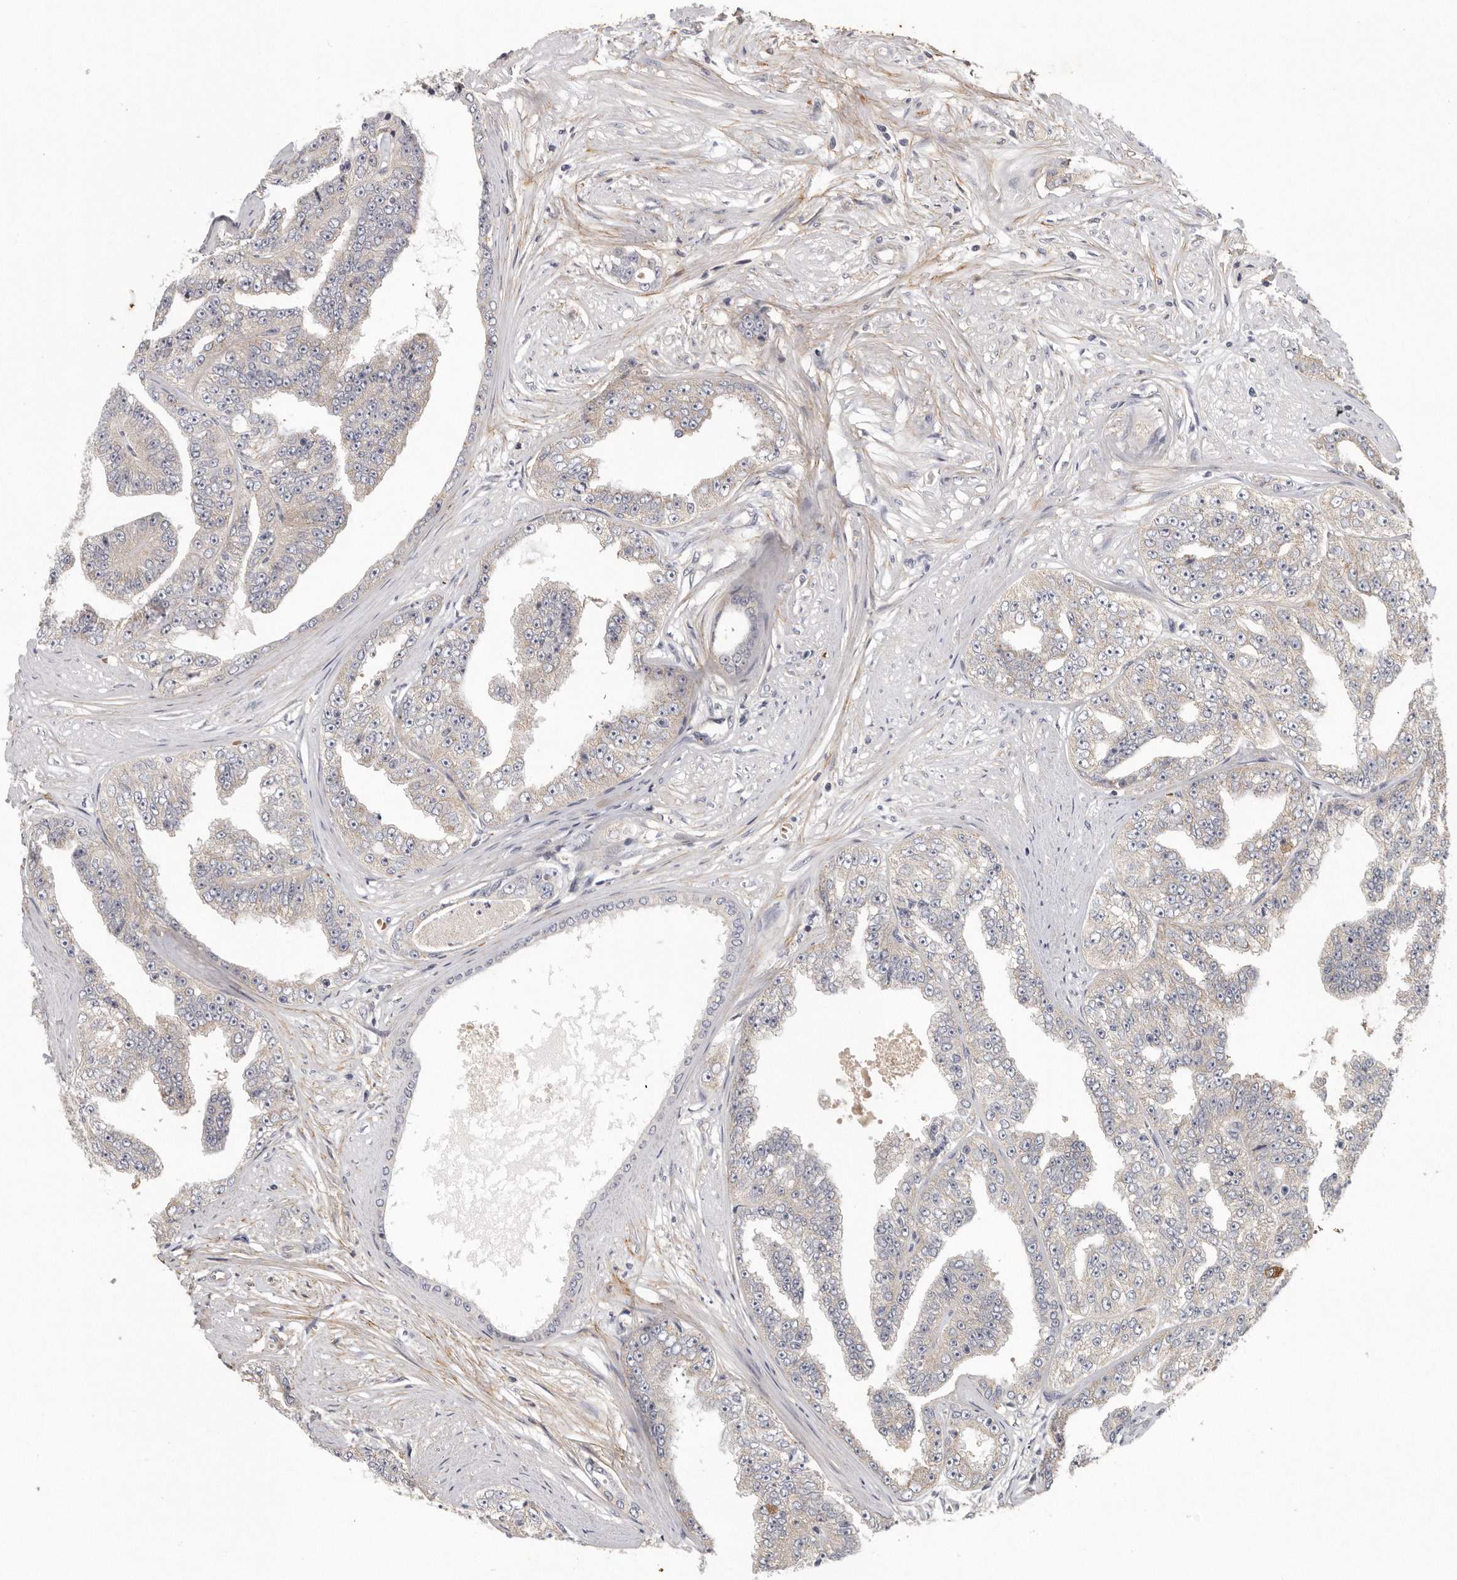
{"staining": {"intensity": "negative", "quantity": "none", "location": "none"}, "tissue": "prostate cancer", "cell_type": "Tumor cells", "image_type": "cancer", "snomed": [{"axis": "morphology", "description": "Adenocarcinoma, High grade"}, {"axis": "topography", "description": "Prostate"}], "caption": "This is an IHC photomicrograph of human prostate adenocarcinoma (high-grade). There is no positivity in tumor cells.", "gene": "CFAP298", "patient": {"sex": "male", "age": 71}}